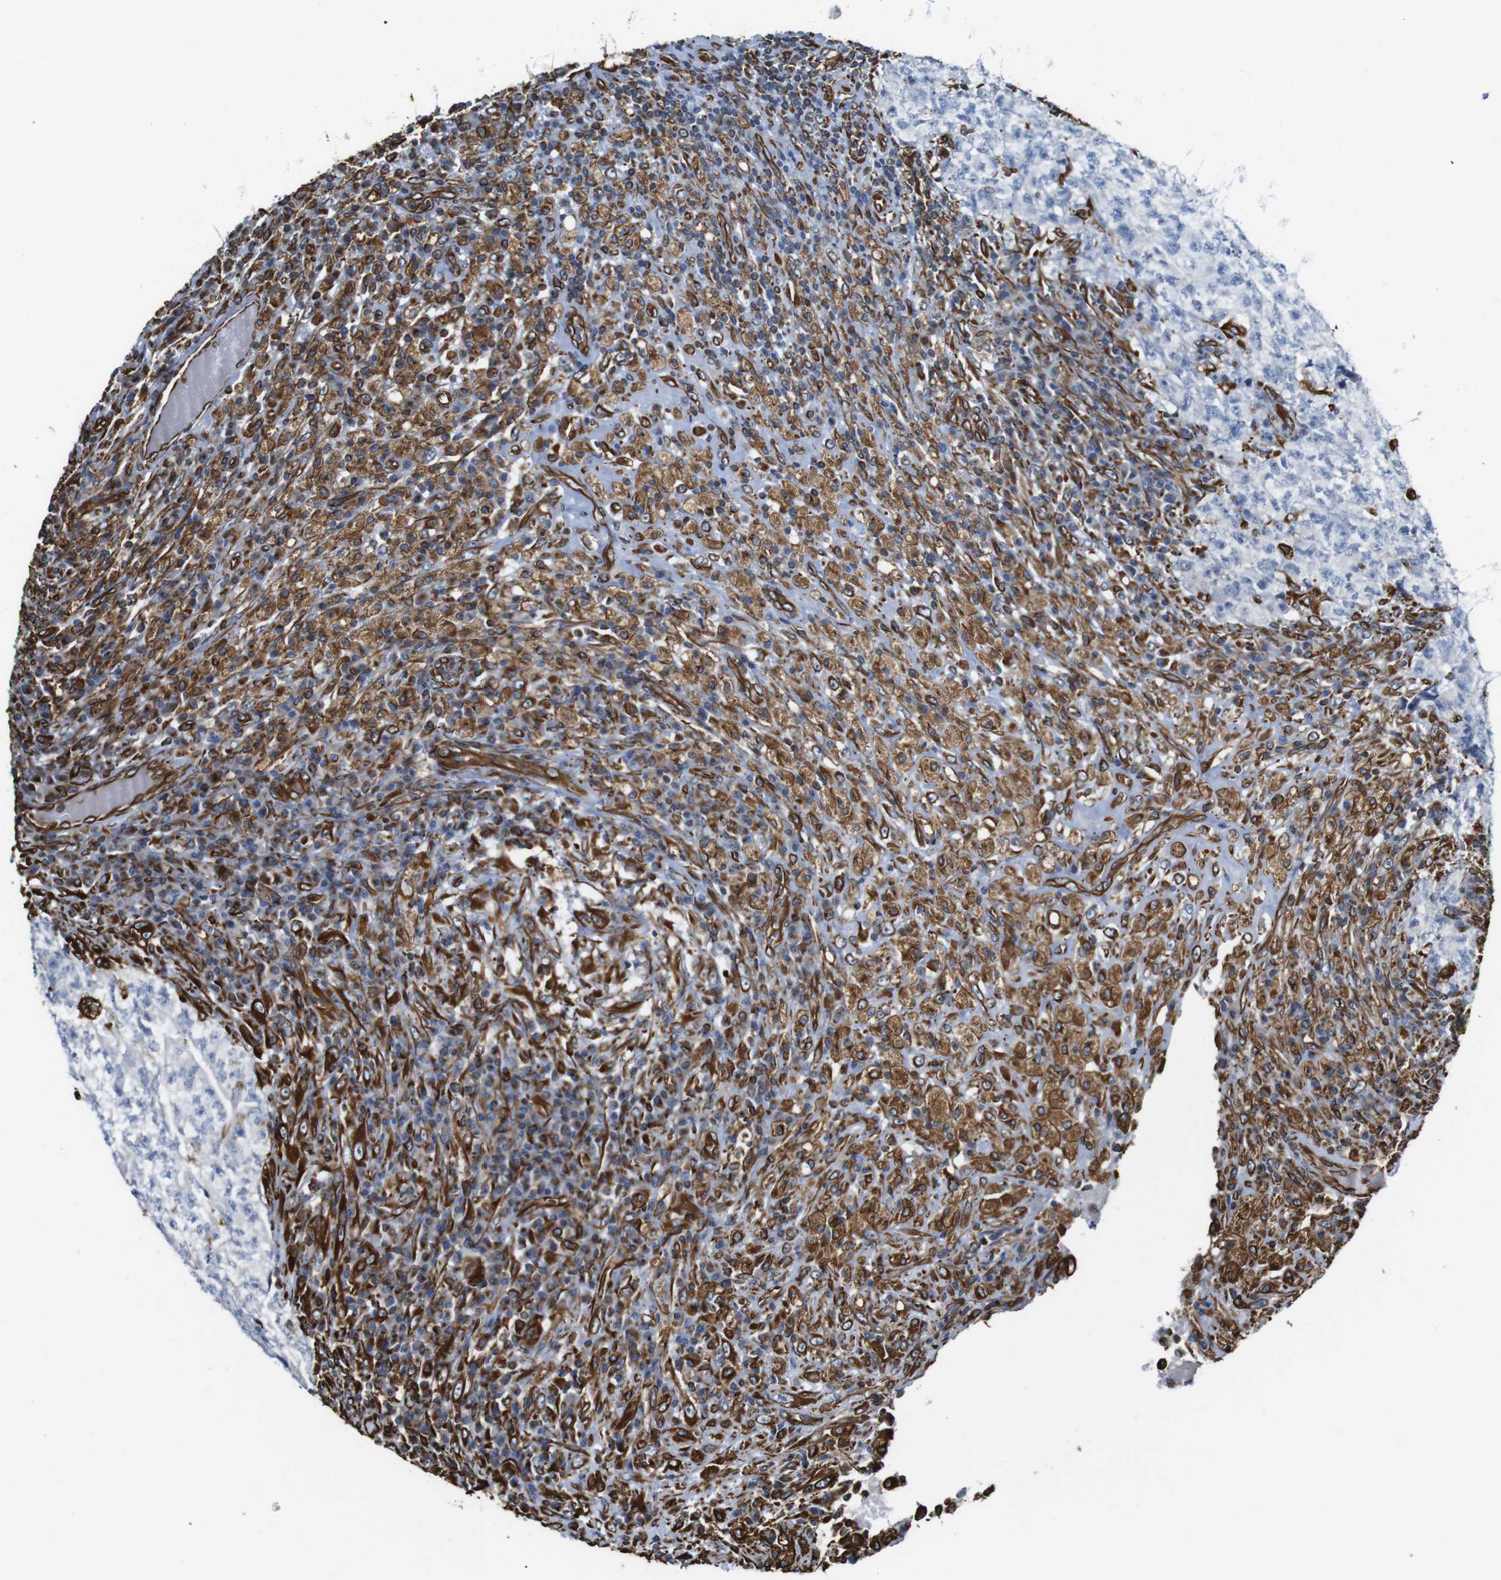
{"staining": {"intensity": "negative", "quantity": "none", "location": "none"}, "tissue": "testis cancer", "cell_type": "Tumor cells", "image_type": "cancer", "snomed": [{"axis": "morphology", "description": "Necrosis, NOS"}, {"axis": "morphology", "description": "Carcinoma, Embryonal, NOS"}, {"axis": "topography", "description": "Testis"}], "caption": "Testis cancer was stained to show a protein in brown. There is no significant positivity in tumor cells. (Immunohistochemistry, brightfield microscopy, high magnification).", "gene": "RALGPS1", "patient": {"sex": "male", "age": 19}}